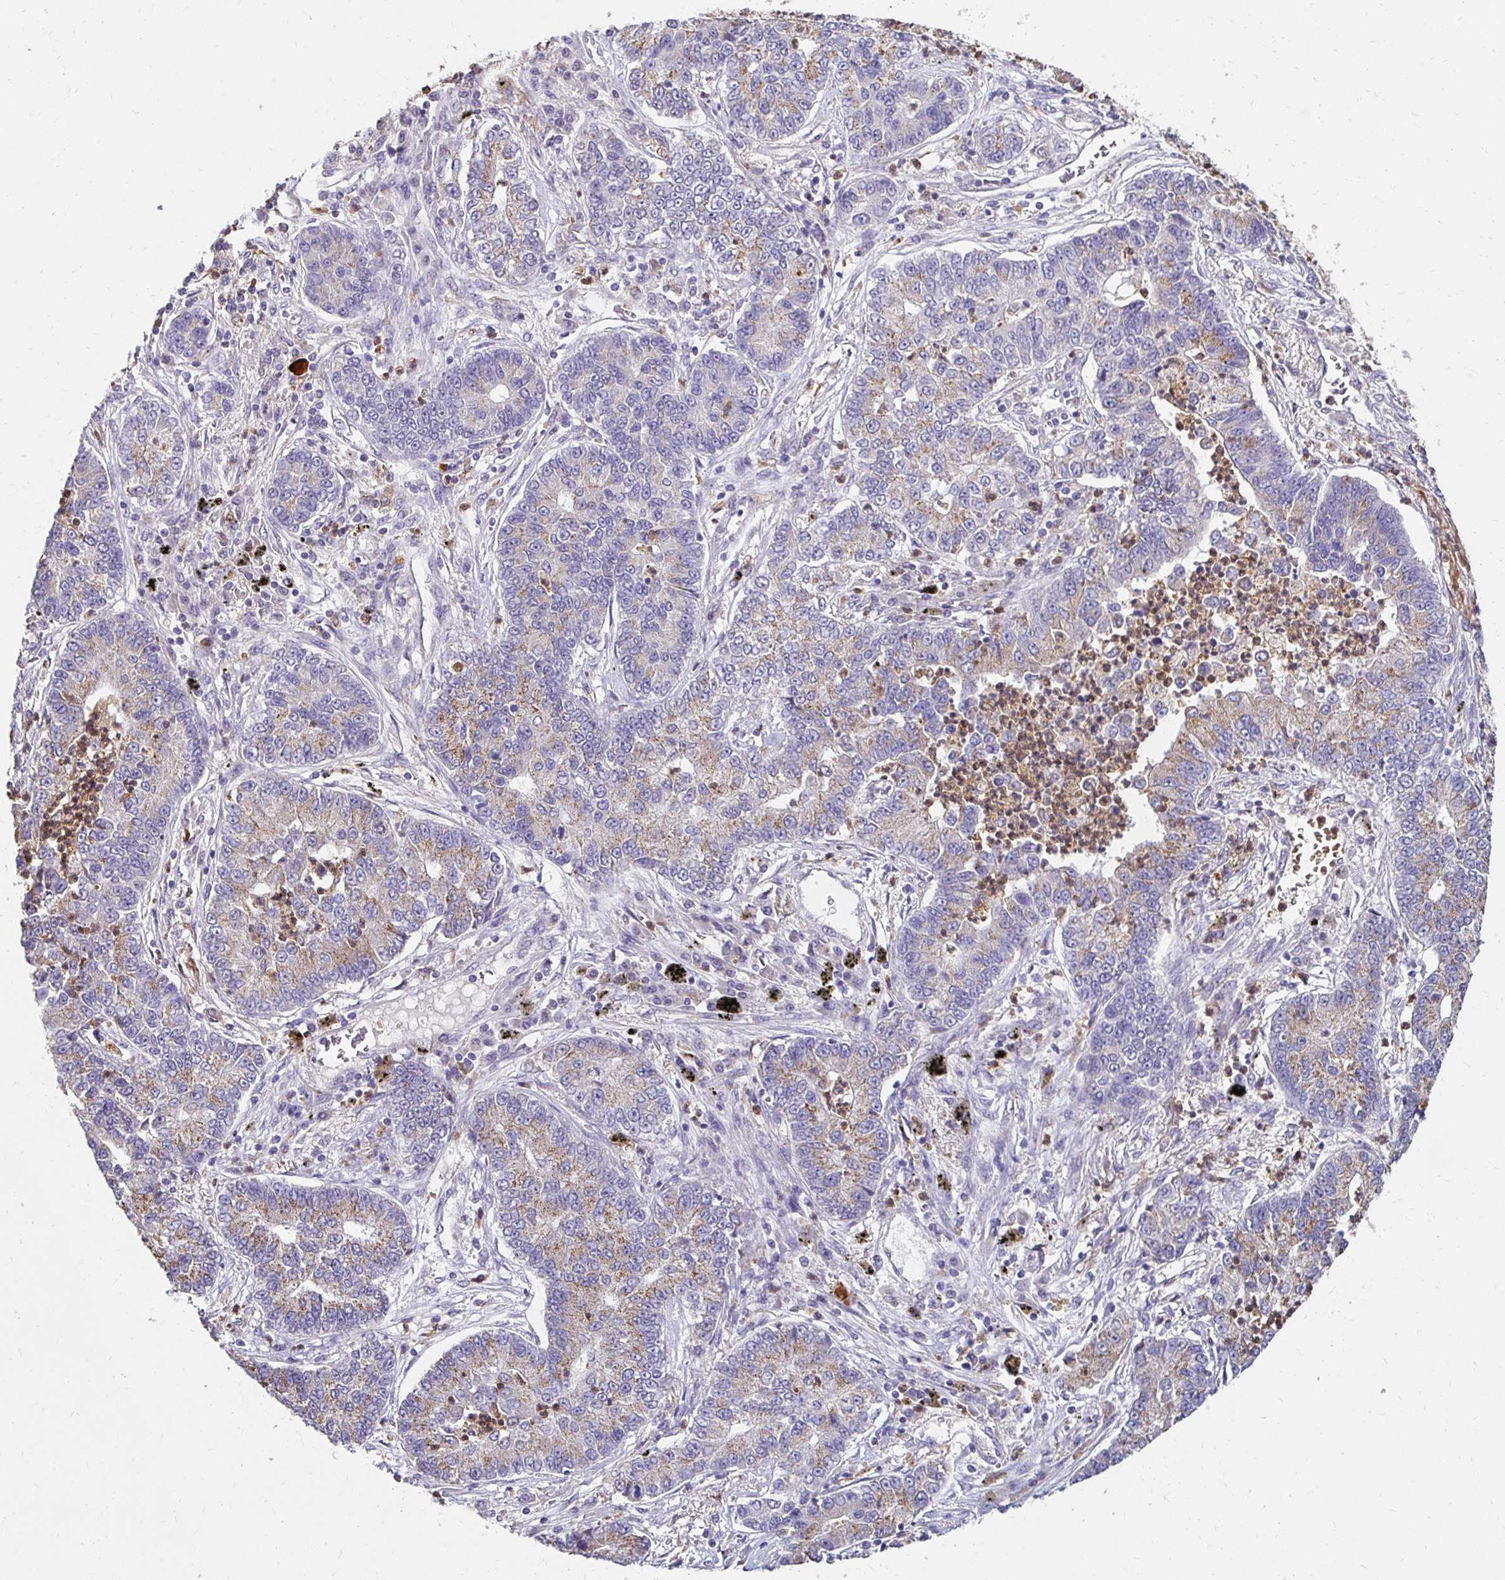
{"staining": {"intensity": "weak", "quantity": "25%-75%", "location": "cytoplasmic/membranous"}, "tissue": "lung cancer", "cell_type": "Tumor cells", "image_type": "cancer", "snomed": [{"axis": "morphology", "description": "Adenocarcinoma, NOS"}, {"axis": "topography", "description": "Lung"}], "caption": "A brown stain labels weak cytoplasmic/membranous expression of a protein in human lung adenocarcinoma tumor cells.", "gene": "GK2", "patient": {"sex": "female", "age": 57}}